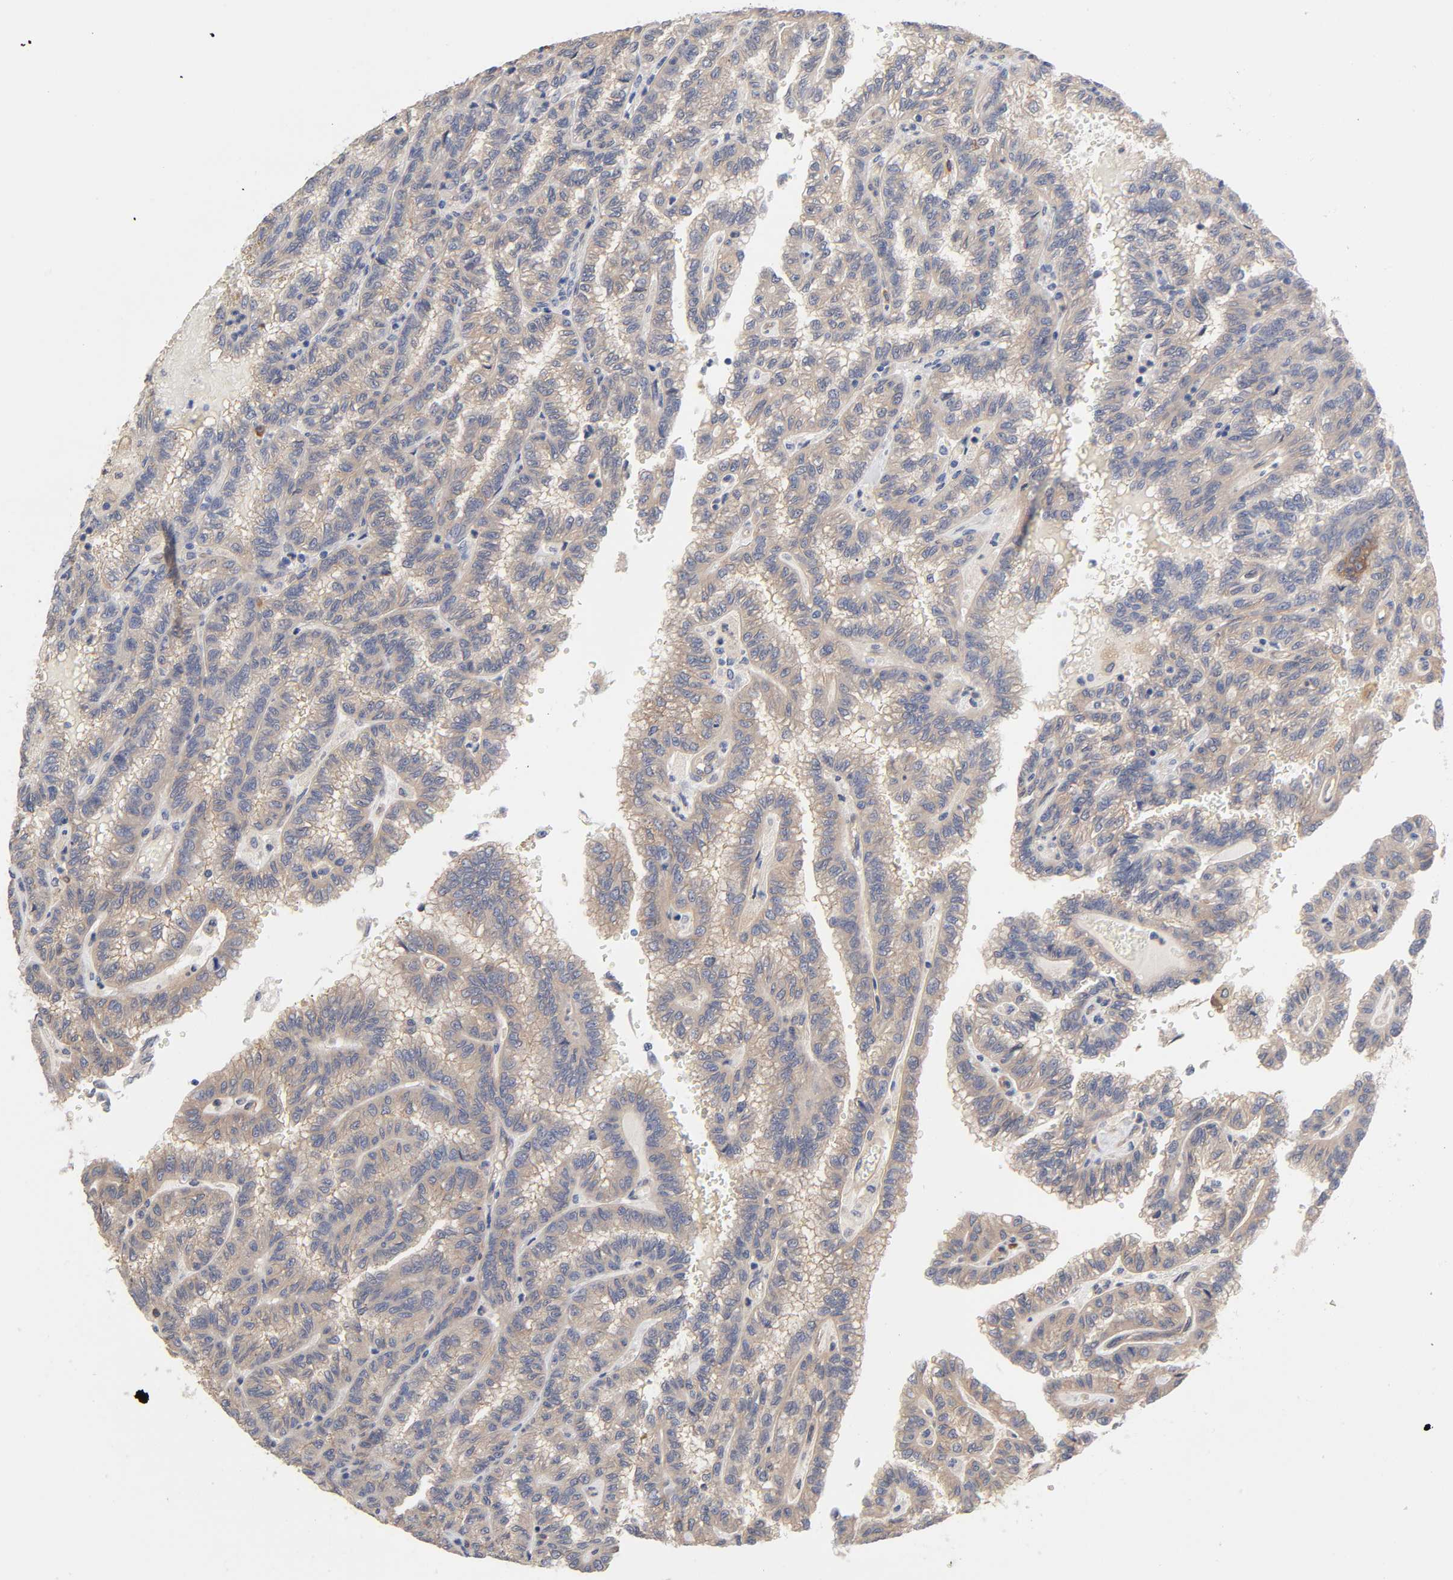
{"staining": {"intensity": "negative", "quantity": "none", "location": "none"}, "tissue": "renal cancer", "cell_type": "Tumor cells", "image_type": "cancer", "snomed": [{"axis": "morphology", "description": "Inflammation, NOS"}, {"axis": "morphology", "description": "Adenocarcinoma, NOS"}, {"axis": "topography", "description": "Kidney"}], "caption": "This is an immunohistochemistry micrograph of adenocarcinoma (renal). There is no staining in tumor cells.", "gene": "RAB13", "patient": {"sex": "male", "age": 68}}